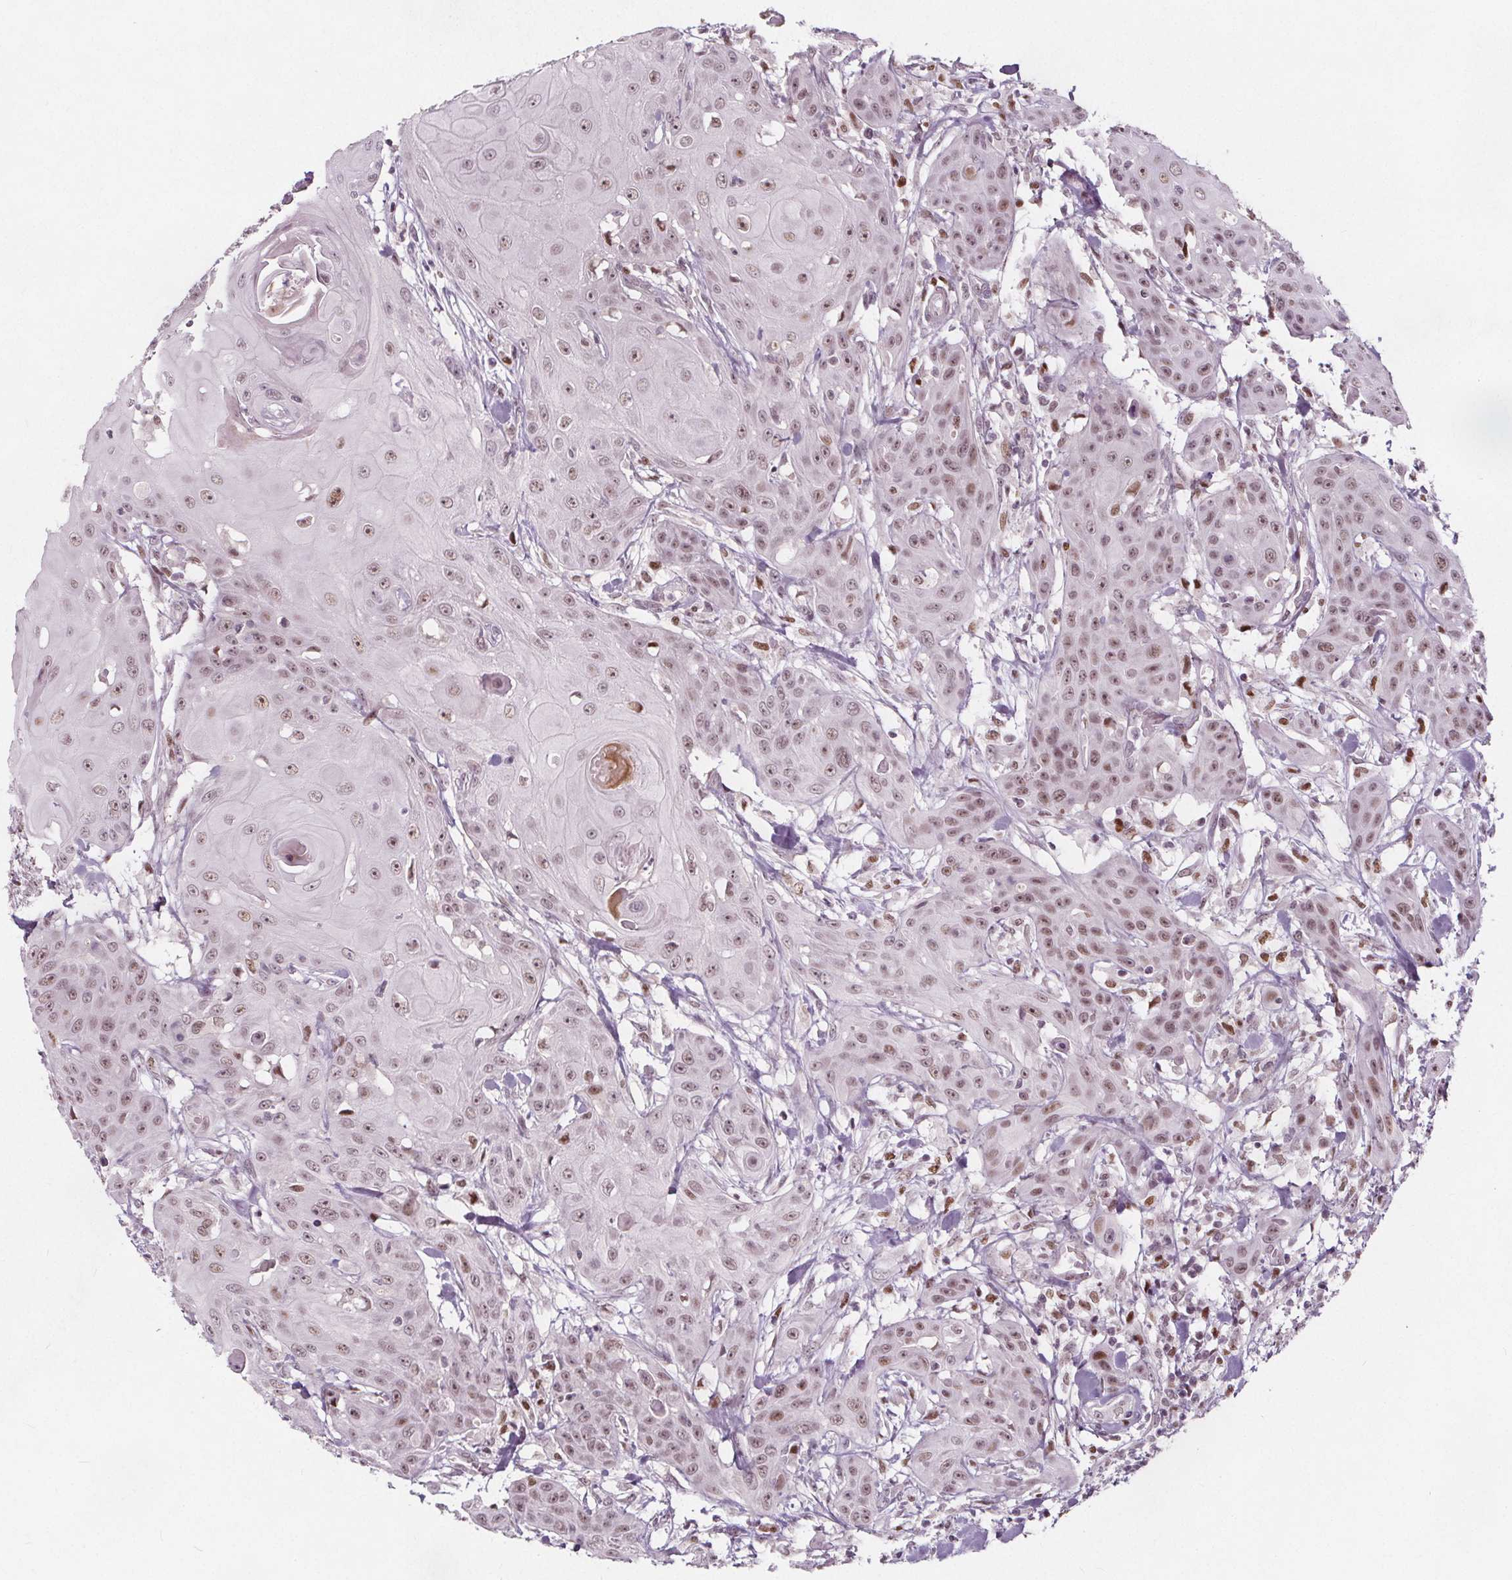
{"staining": {"intensity": "moderate", "quantity": ">75%", "location": "nuclear"}, "tissue": "head and neck cancer", "cell_type": "Tumor cells", "image_type": "cancer", "snomed": [{"axis": "morphology", "description": "Squamous cell carcinoma, NOS"}, {"axis": "topography", "description": "Oral tissue"}, {"axis": "topography", "description": "Head-Neck"}], "caption": "Head and neck squamous cell carcinoma stained for a protein displays moderate nuclear positivity in tumor cells.", "gene": "TAF6L", "patient": {"sex": "female", "age": 55}}